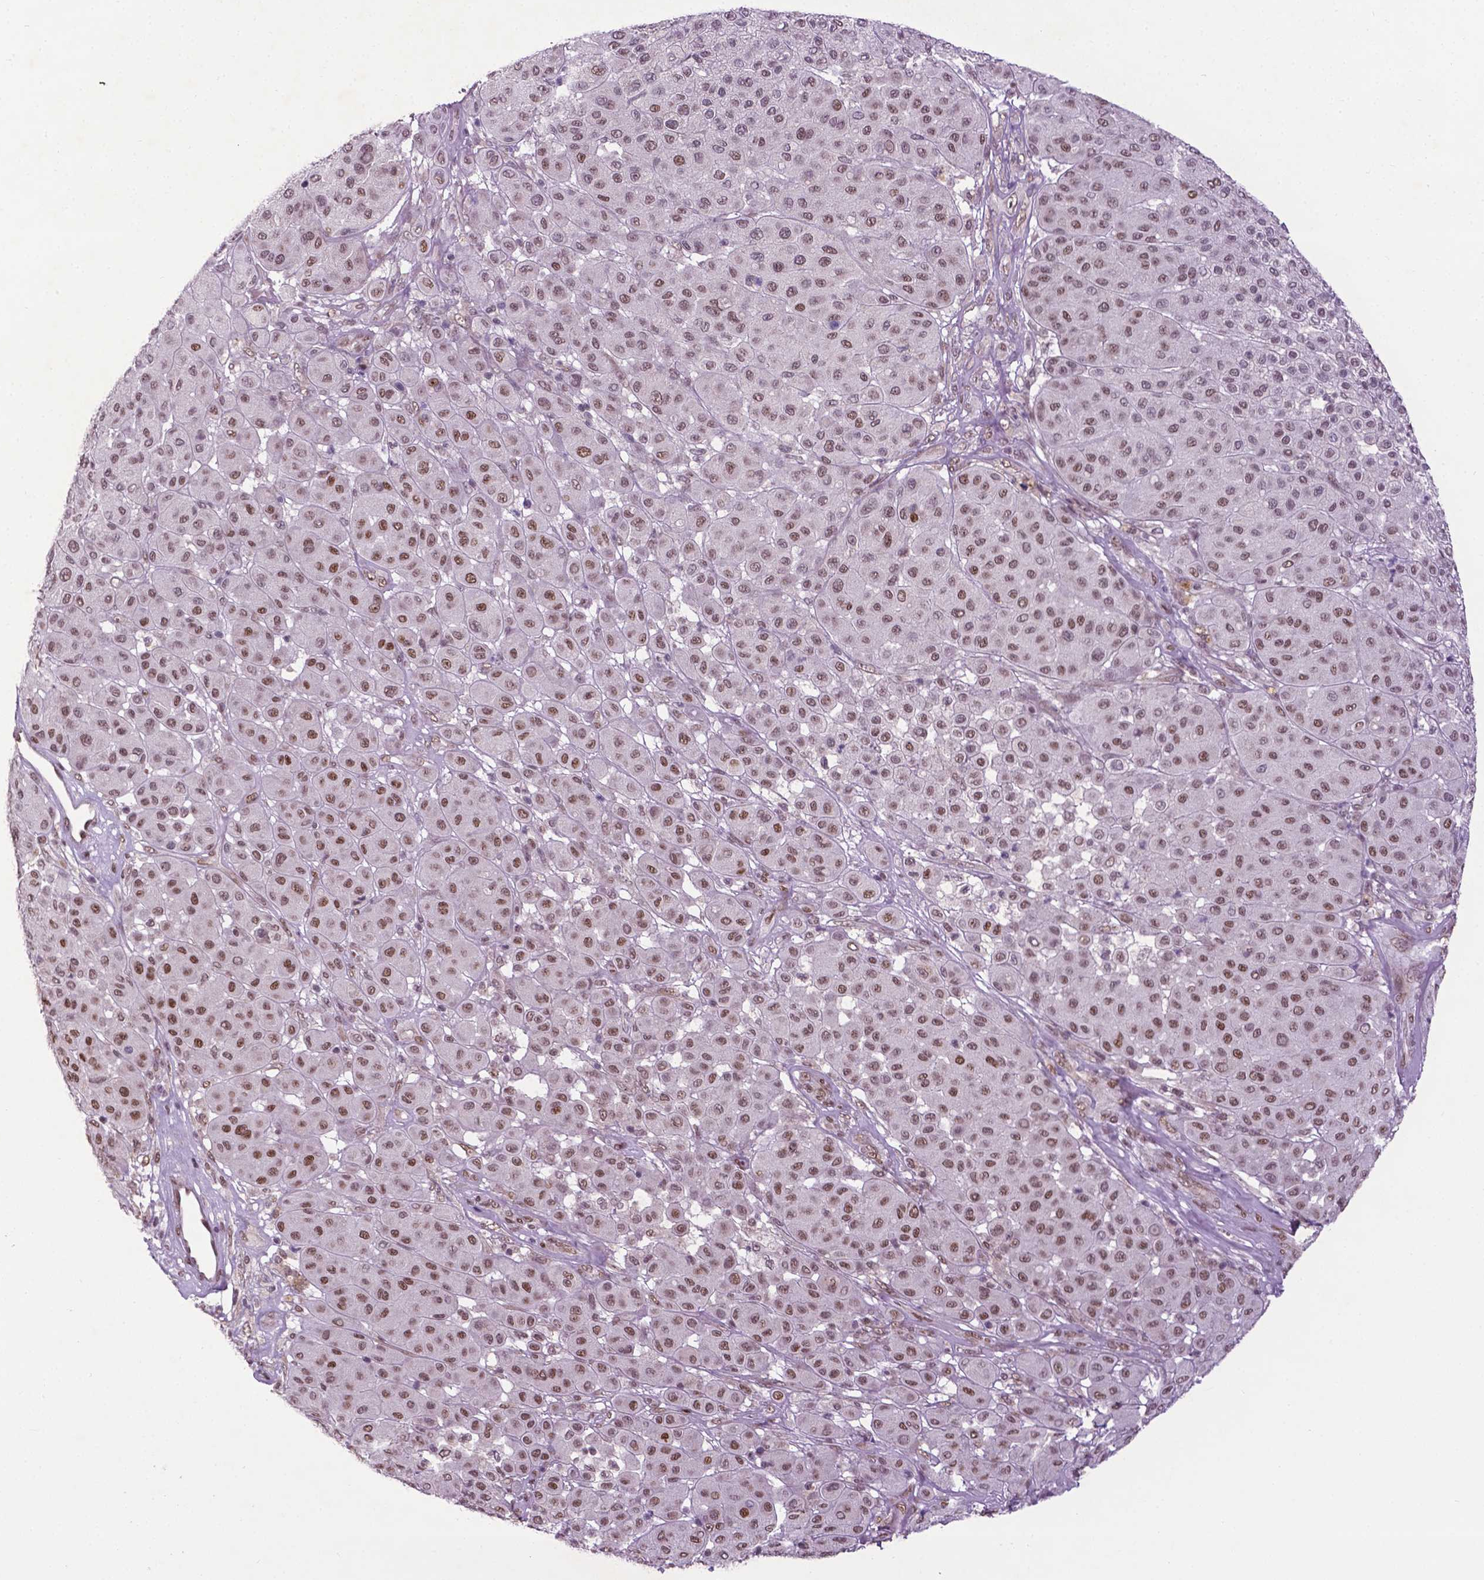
{"staining": {"intensity": "moderate", "quantity": ">75%", "location": "nuclear"}, "tissue": "melanoma", "cell_type": "Tumor cells", "image_type": "cancer", "snomed": [{"axis": "morphology", "description": "Malignant melanoma, Metastatic site"}, {"axis": "topography", "description": "Smooth muscle"}], "caption": "Melanoma stained for a protein displays moderate nuclear positivity in tumor cells. Using DAB (brown) and hematoxylin (blue) stains, captured at high magnification using brightfield microscopy.", "gene": "ZNF41", "patient": {"sex": "male", "age": 41}}